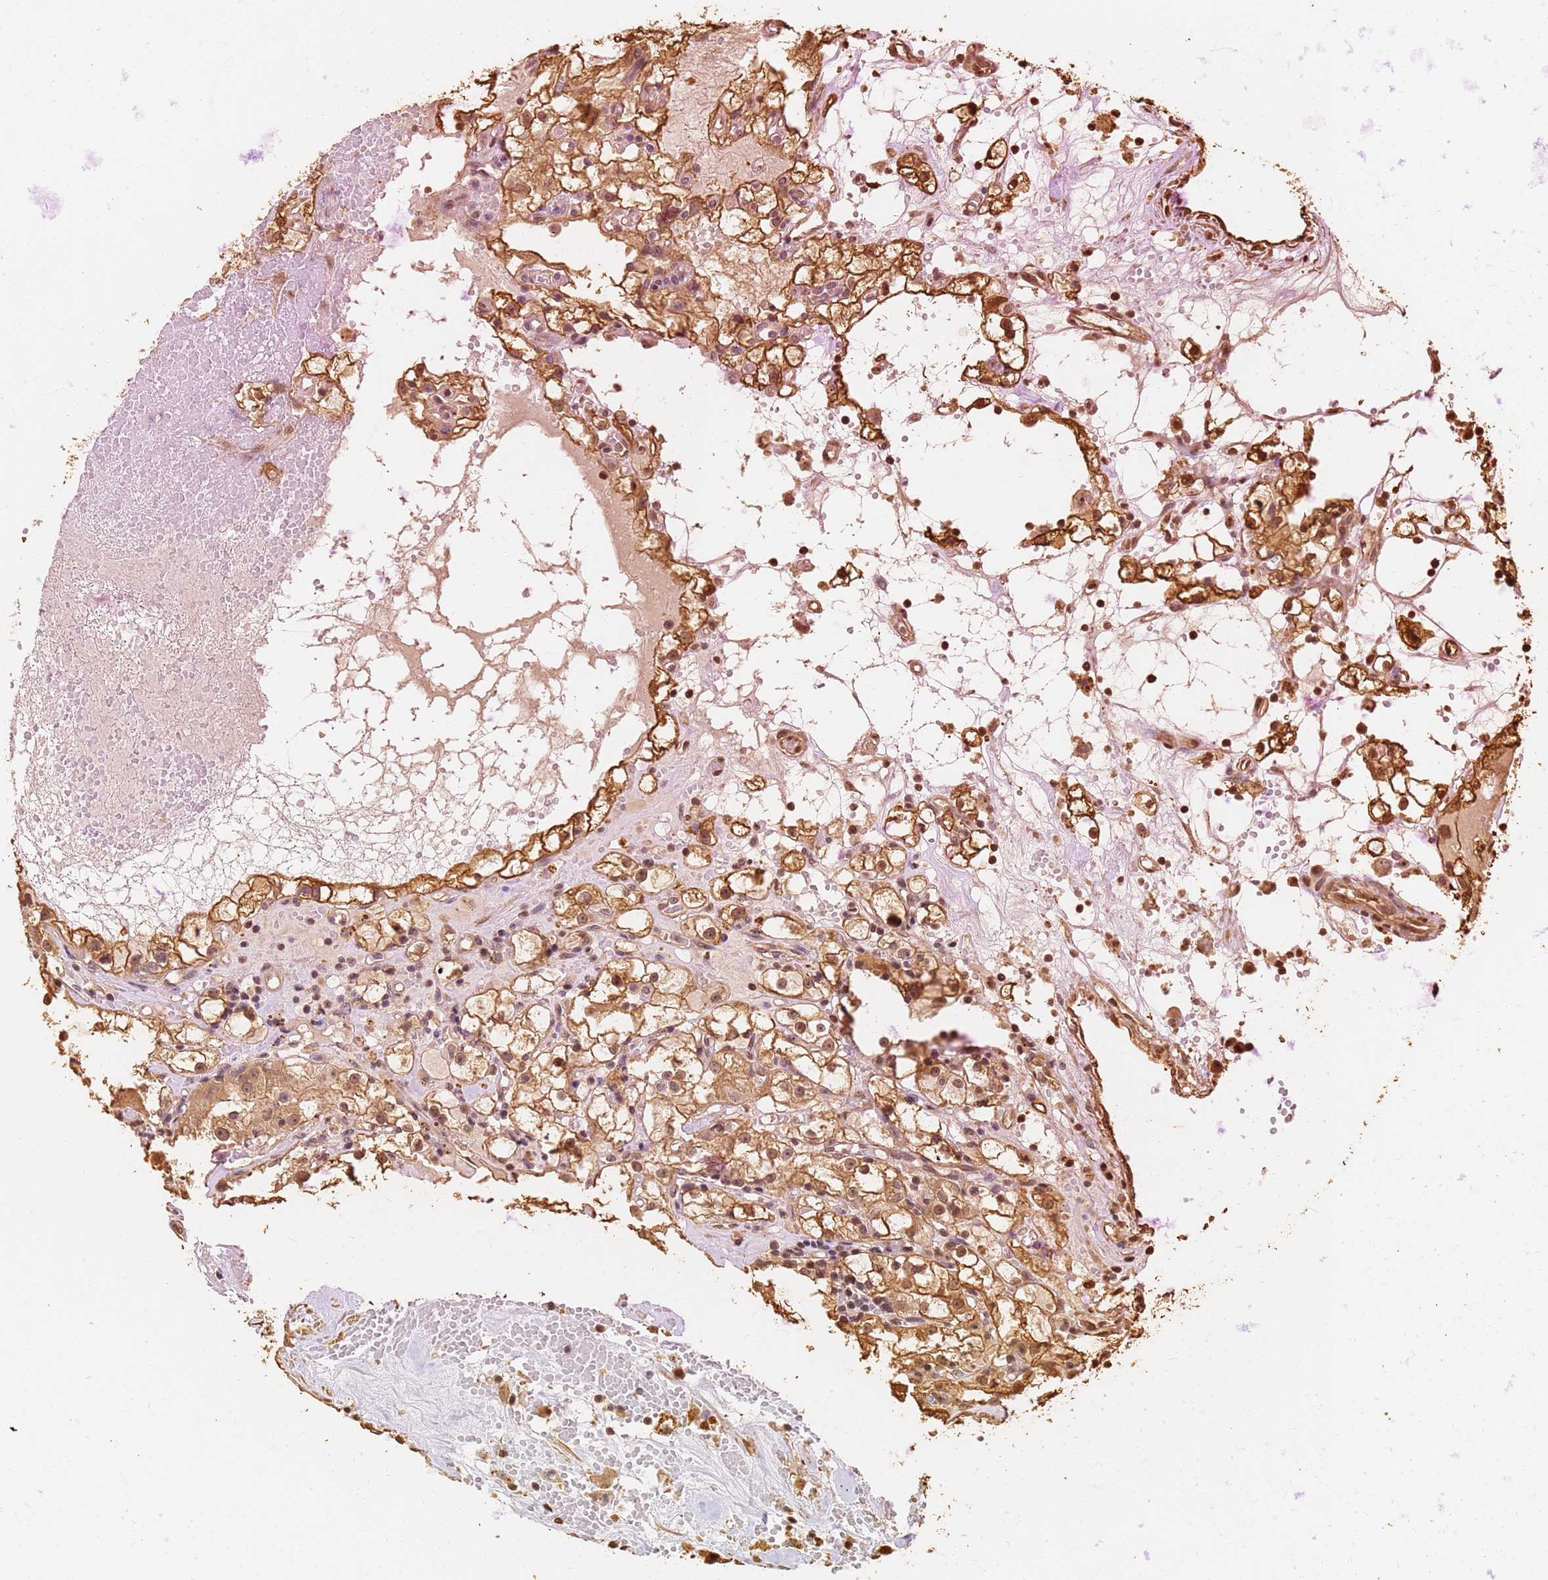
{"staining": {"intensity": "moderate", "quantity": ">75%", "location": "cytoplasmic/membranous,nuclear"}, "tissue": "renal cancer", "cell_type": "Tumor cells", "image_type": "cancer", "snomed": [{"axis": "morphology", "description": "Adenocarcinoma, NOS"}, {"axis": "topography", "description": "Kidney"}], "caption": "A histopathology image showing moderate cytoplasmic/membranous and nuclear positivity in about >75% of tumor cells in renal cancer, as visualized by brown immunohistochemical staining.", "gene": "JAK2", "patient": {"sex": "male", "age": 56}}